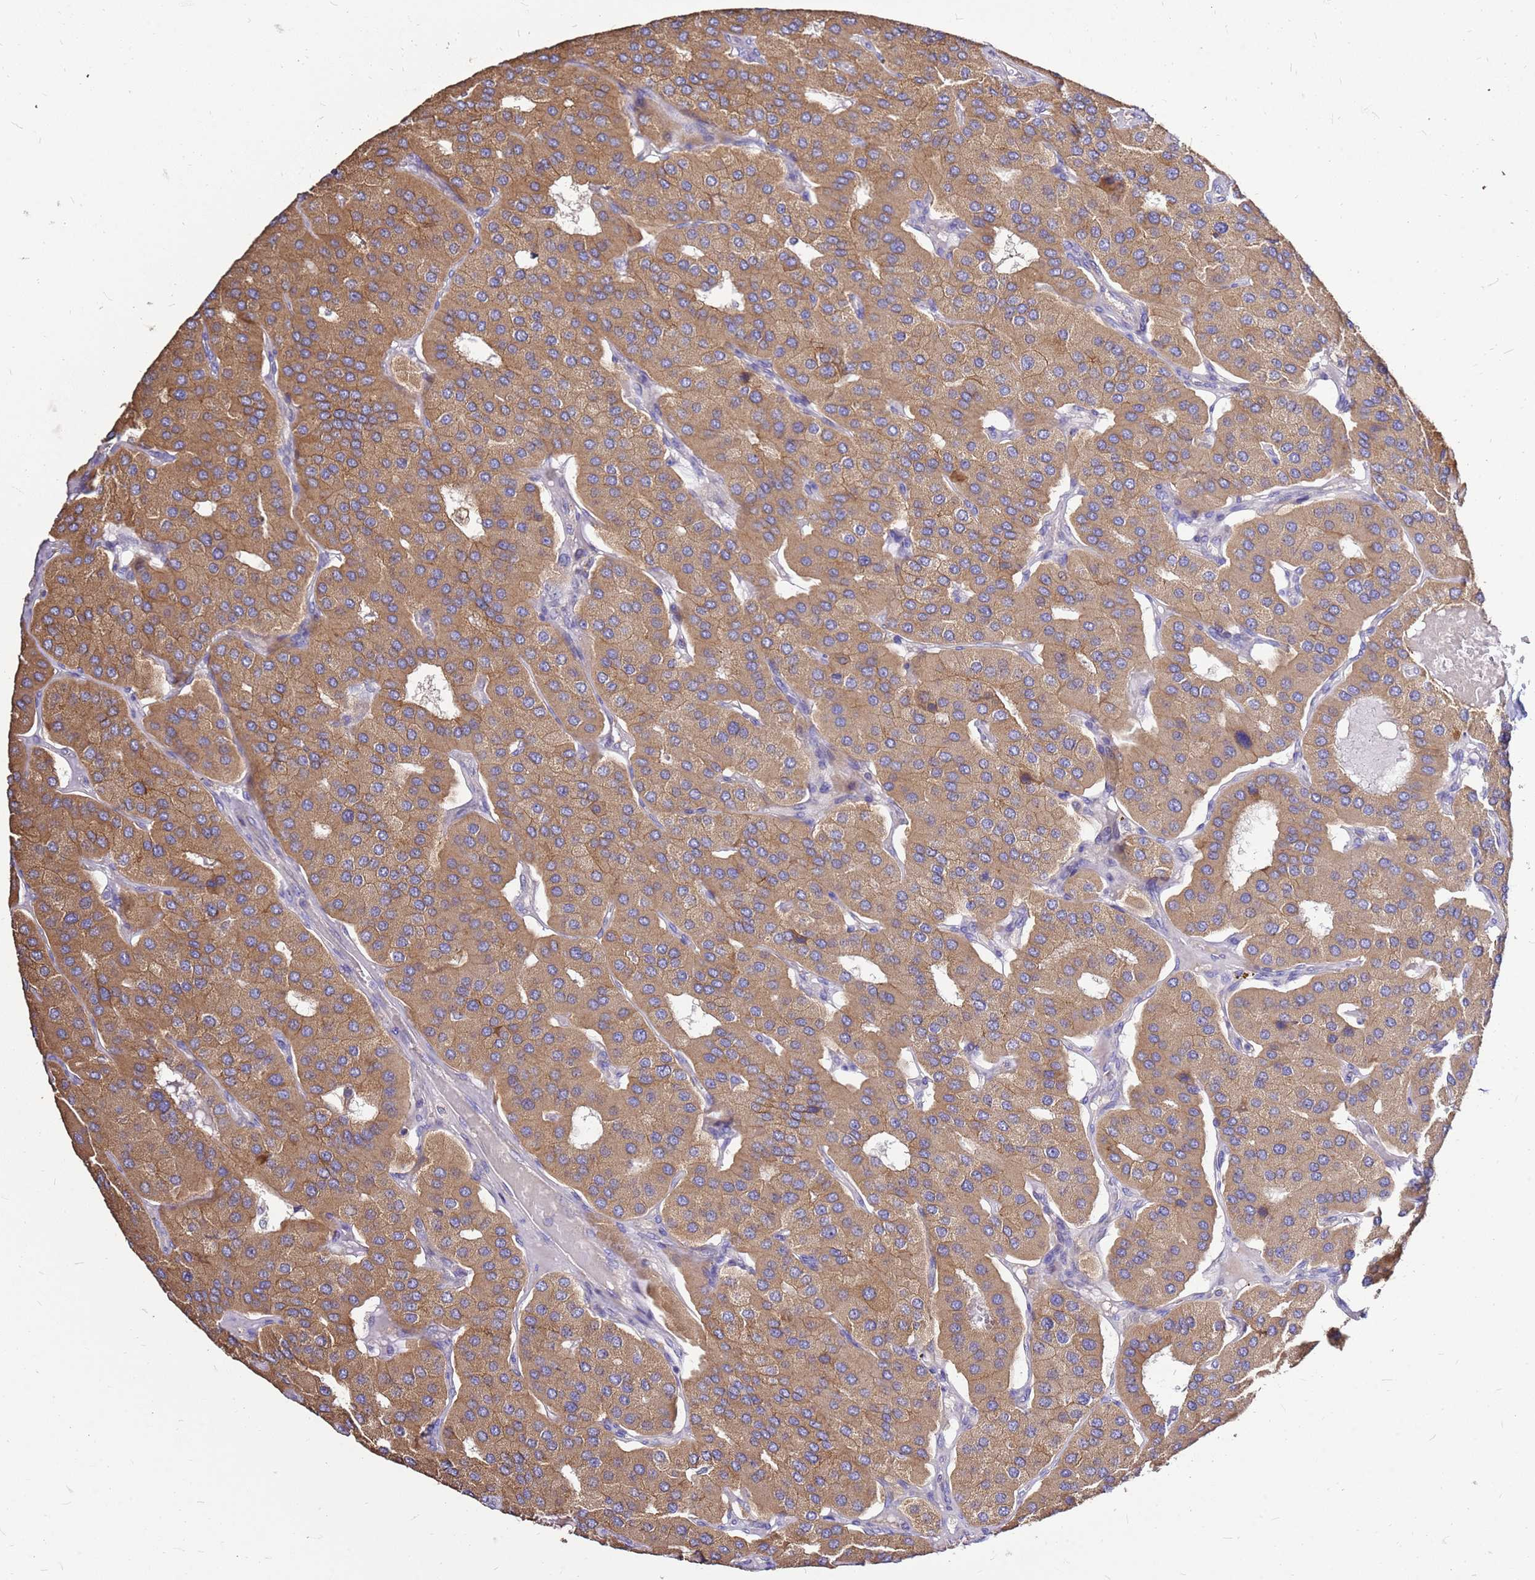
{"staining": {"intensity": "moderate", "quantity": ">75%", "location": "cytoplasmic/membranous"}, "tissue": "parathyroid gland", "cell_type": "Glandular cells", "image_type": "normal", "snomed": [{"axis": "morphology", "description": "Normal tissue, NOS"}, {"axis": "morphology", "description": "Adenoma, NOS"}, {"axis": "topography", "description": "Parathyroid gland"}], "caption": "The histopathology image demonstrates a brown stain indicating the presence of a protein in the cytoplasmic/membranous of glandular cells in parathyroid gland. The staining was performed using DAB to visualize the protein expression in brown, while the nuclei were stained in blue with hematoxylin (Magnification: 20x).", "gene": "EXD3", "patient": {"sex": "female", "age": 86}}